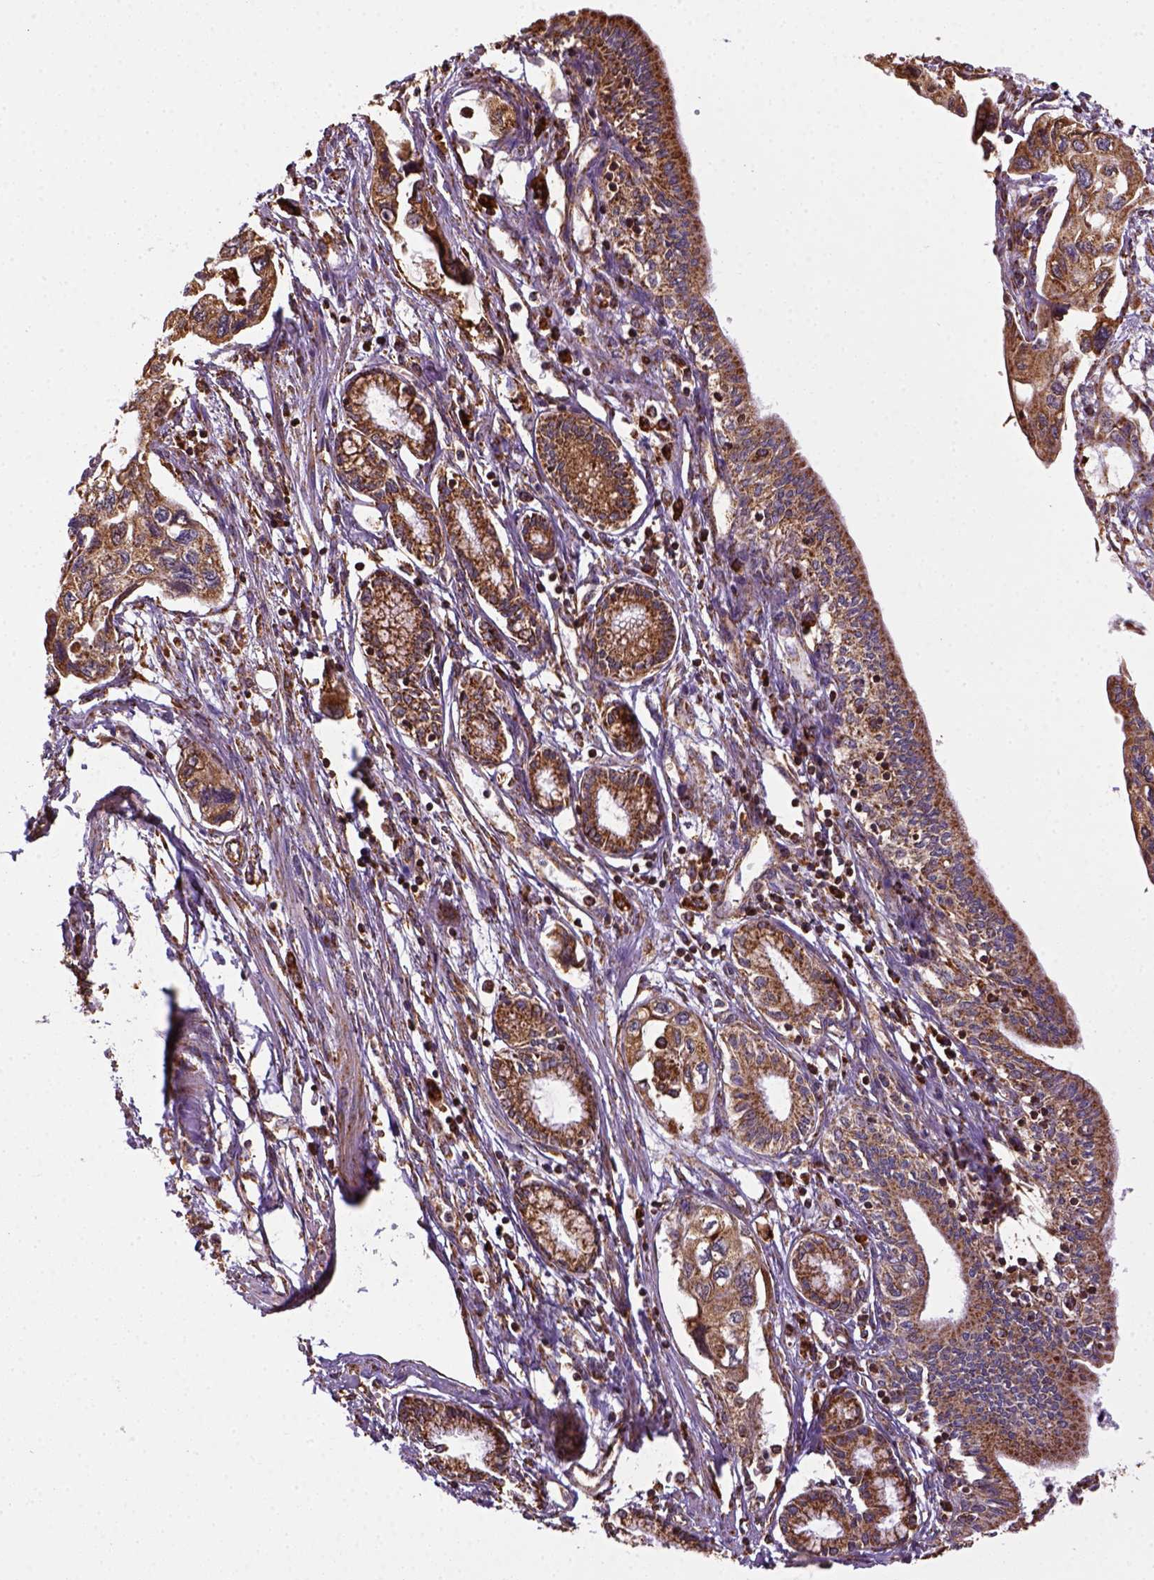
{"staining": {"intensity": "strong", "quantity": ">75%", "location": "cytoplasmic/membranous"}, "tissue": "pancreatic cancer", "cell_type": "Tumor cells", "image_type": "cancer", "snomed": [{"axis": "morphology", "description": "Adenocarcinoma, NOS"}, {"axis": "topography", "description": "Pancreas"}], "caption": "Immunohistochemical staining of pancreatic adenocarcinoma exhibits strong cytoplasmic/membranous protein positivity in approximately >75% of tumor cells.", "gene": "MAPK8IP3", "patient": {"sex": "female", "age": 76}}